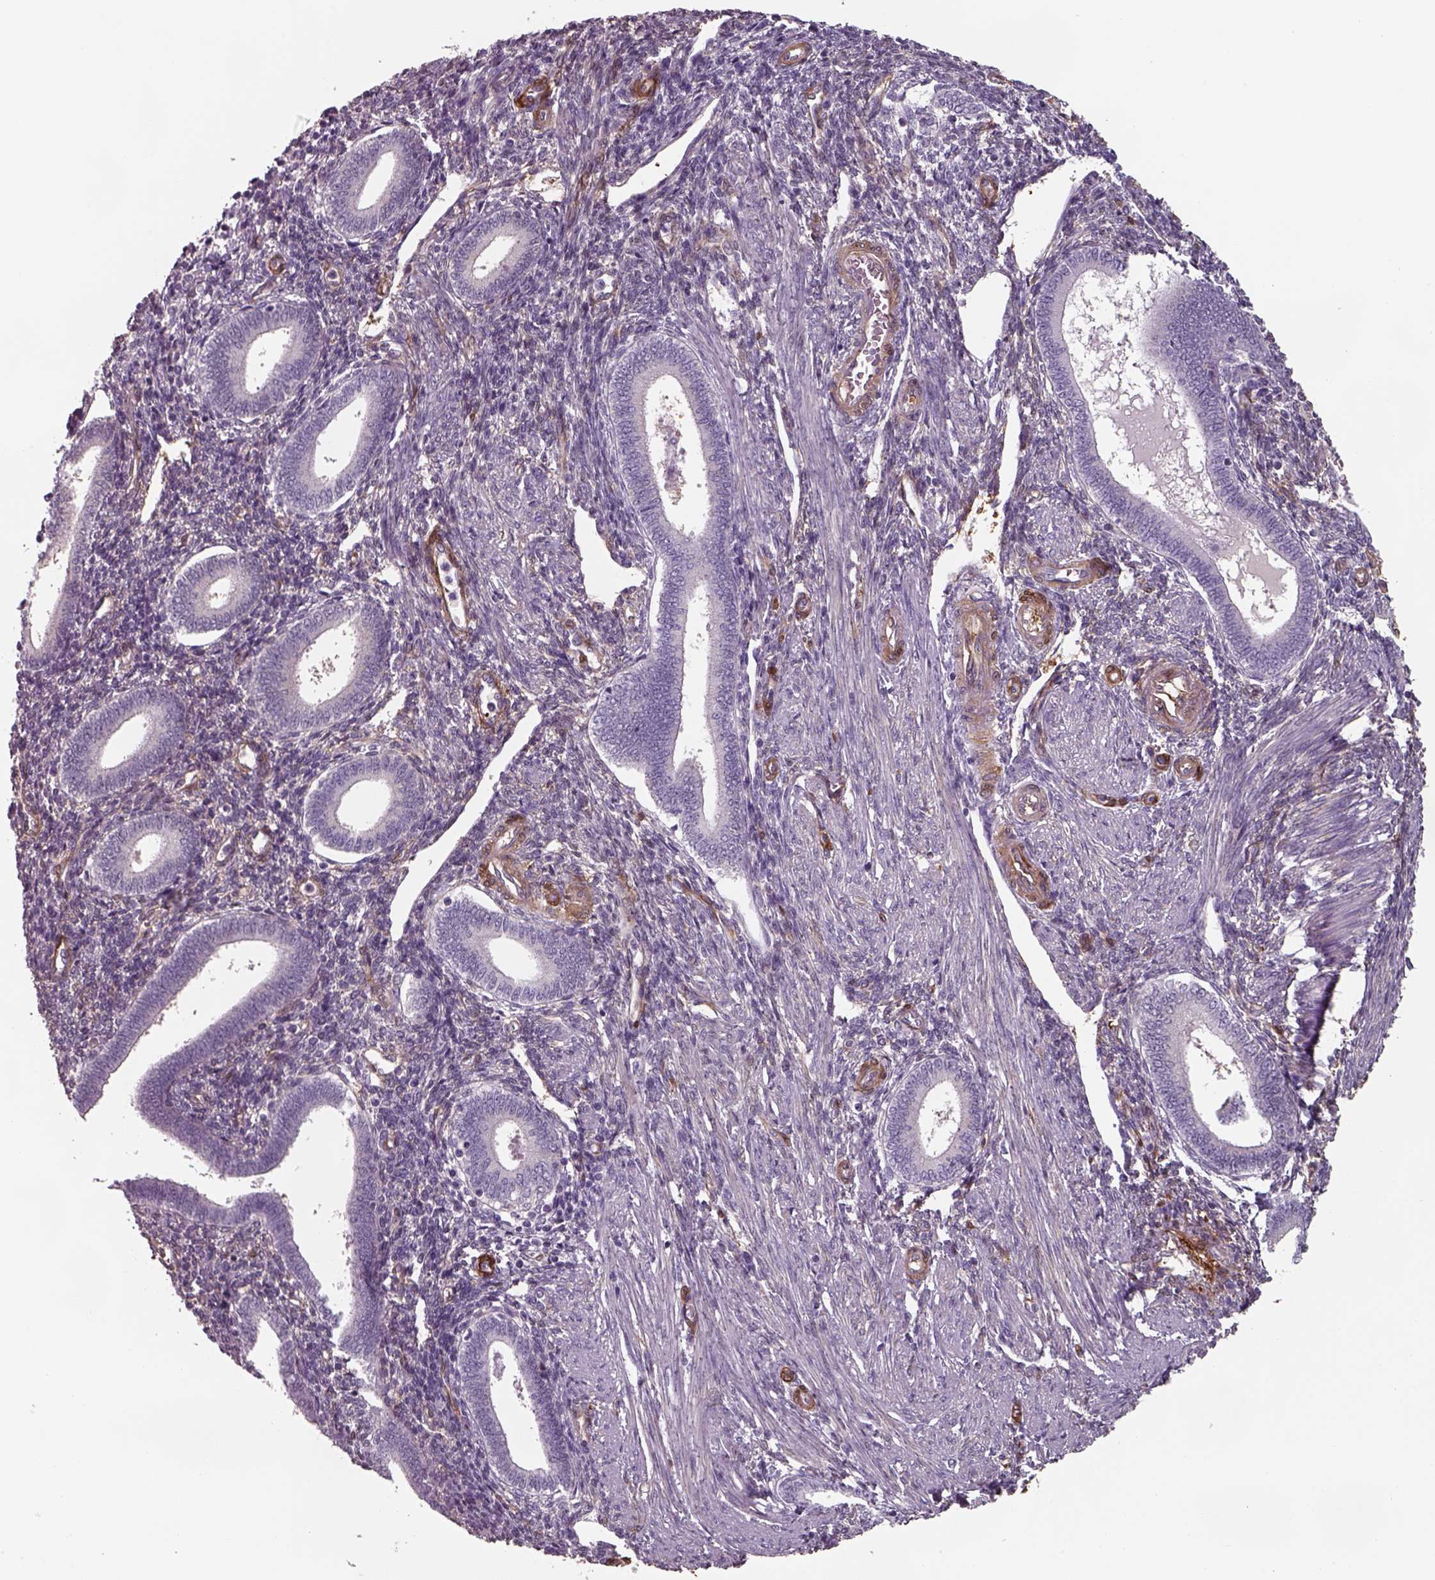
{"staining": {"intensity": "moderate", "quantity": "25%-75%", "location": "cytoplasmic/membranous"}, "tissue": "endometrium", "cell_type": "Cells in endometrial stroma", "image_type": "normal", "snomed": [{"axis": "morphology", "description": "Normal tissue, NOS"}, {"axis": "topography", "description": "Endometrium"}], "caption": "About 25%-75% of cells in endometrial stroma in benign human endometrium show moderate cytoplasmic/membranous protein expression as visualized by brown immunohistochemical staining.", "gene": "ISYNA1", "patient": {"sex": "female", "age": 42}}